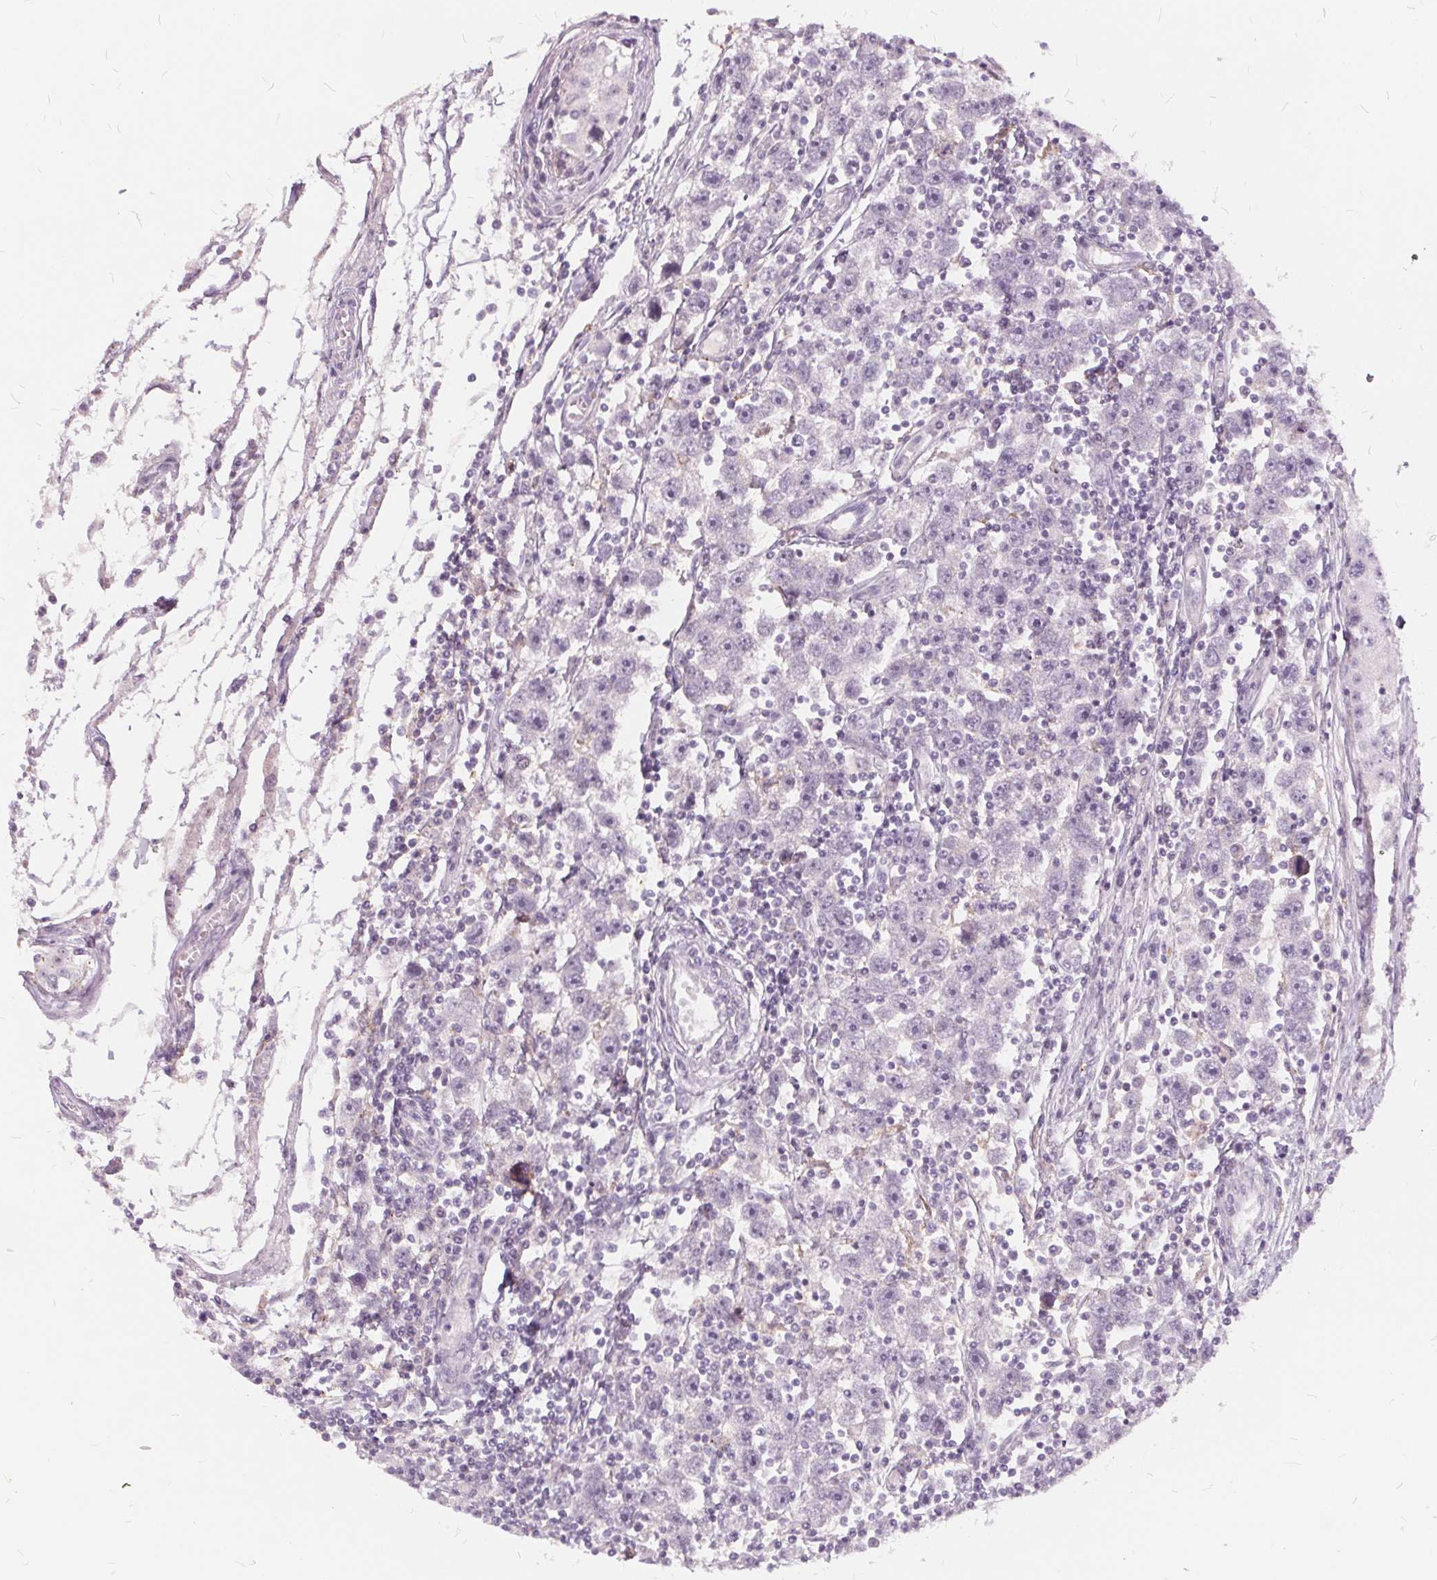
{"staining": {"intensity": "negative", "quantity": "none", "location": "none"}, "tissue": "testis cancer", "cell_type": "Tumor cells", "image_type": "cancer", "snomed": [{"axis": "morphology", "description": "Seminoma, NOS"}, {"axis": "topography", "description": "Testis"}], "caption": "Testis cancer (seminoma) was stained to show a protein in brown. There is no significant expression in tumor cells.", "gene": "HAAO", "patient": {"sex": "male", "age": 30}}